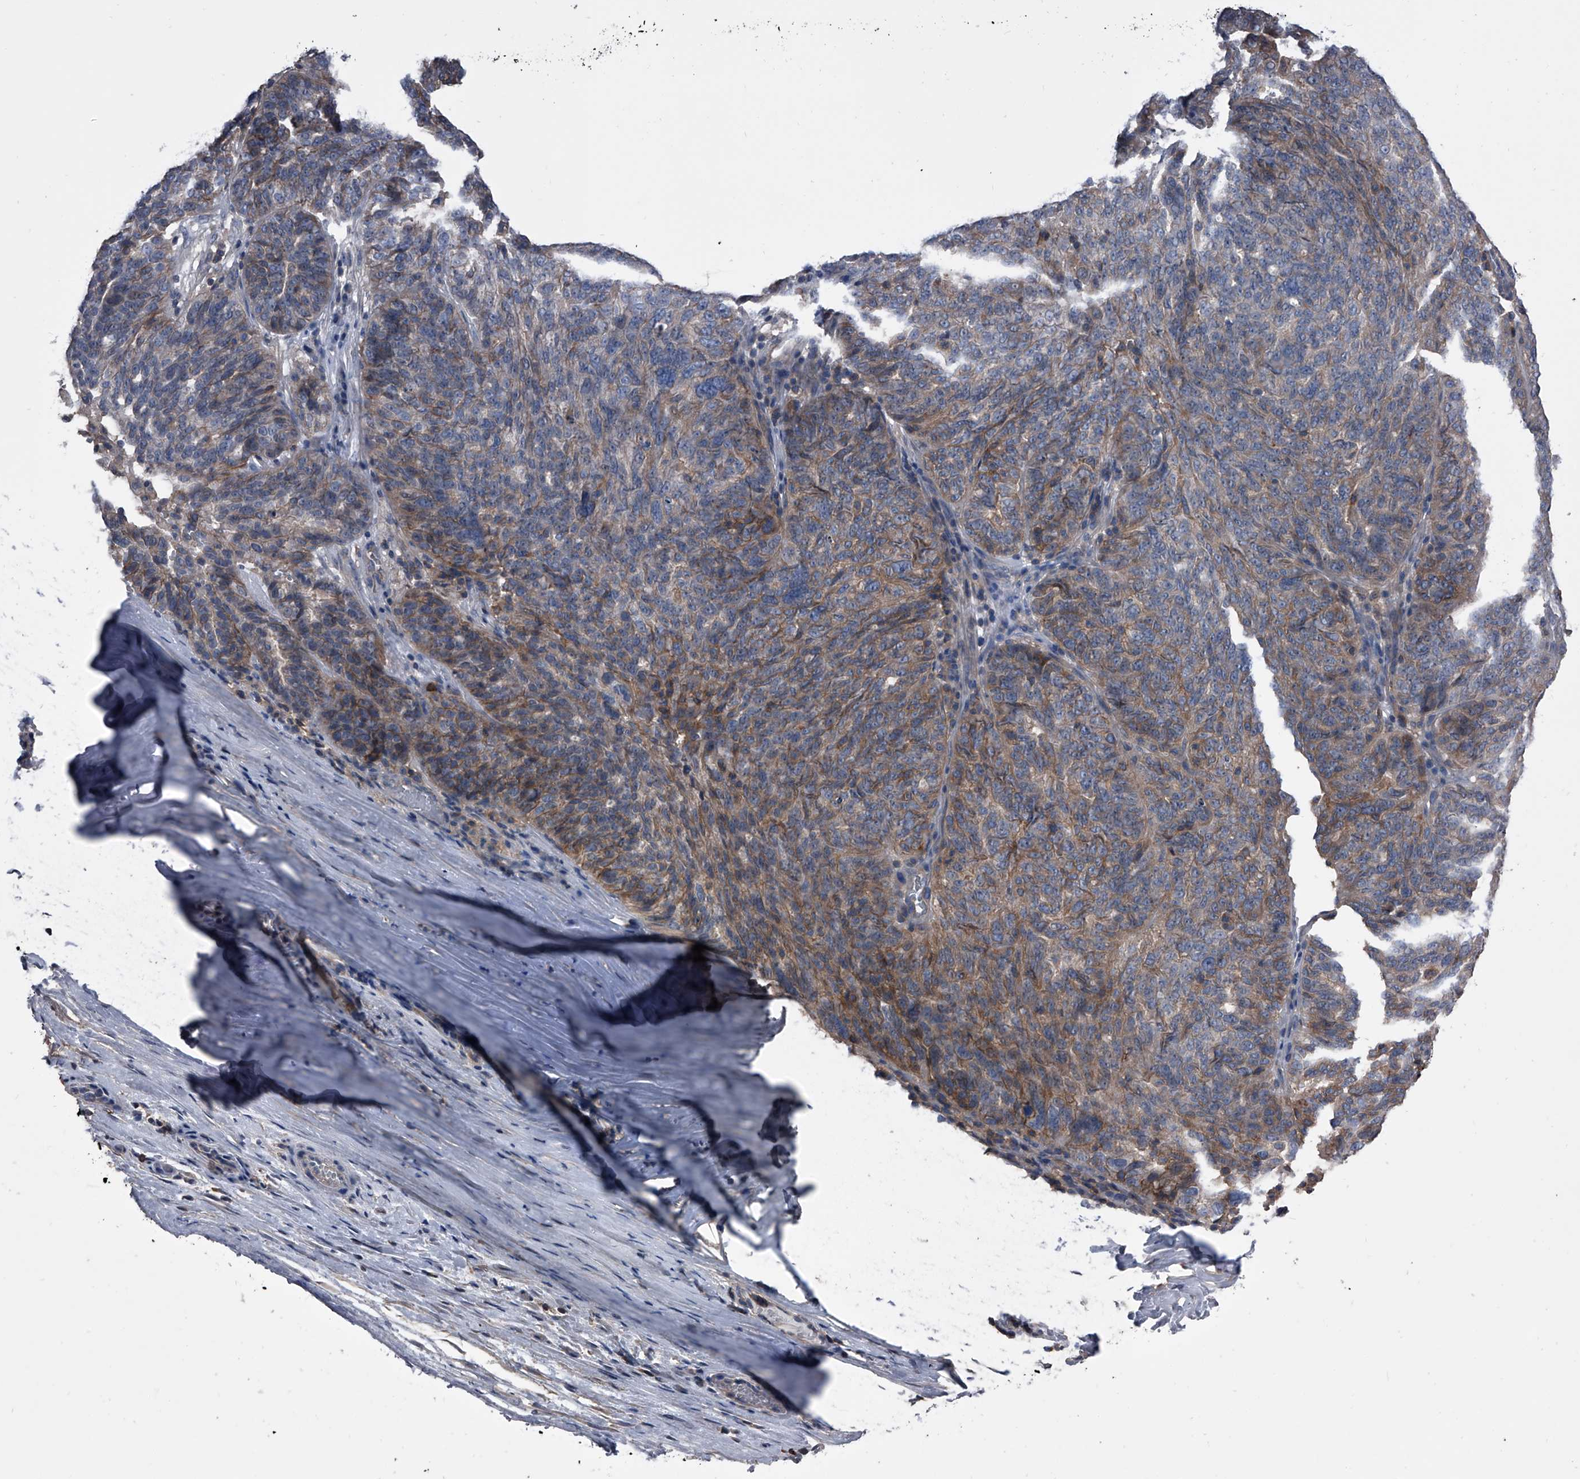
{"staining": {"intensity": "moderate", "quantity": ">75%", "location": "cytoplasmic/membranous"}, "tissue": "ovarian cancer", "cell_type": "Tumor cells", "image_type": "cancer", "snomed": [{"axis": "morphology", "description": "Cystadenocarcinoma, serous, NOS"}, {"axis": "topography", "description": "Ovary"}], "caption": "A medium amount of moderate cytoplasmic/membranous staining is seen in about >75% of tumor cells in ovarian cancer (serous cystadenocarcinoma) tissue.", "gene": "PIP5K1A", "patient": {"sex": "female", "age": 59}}